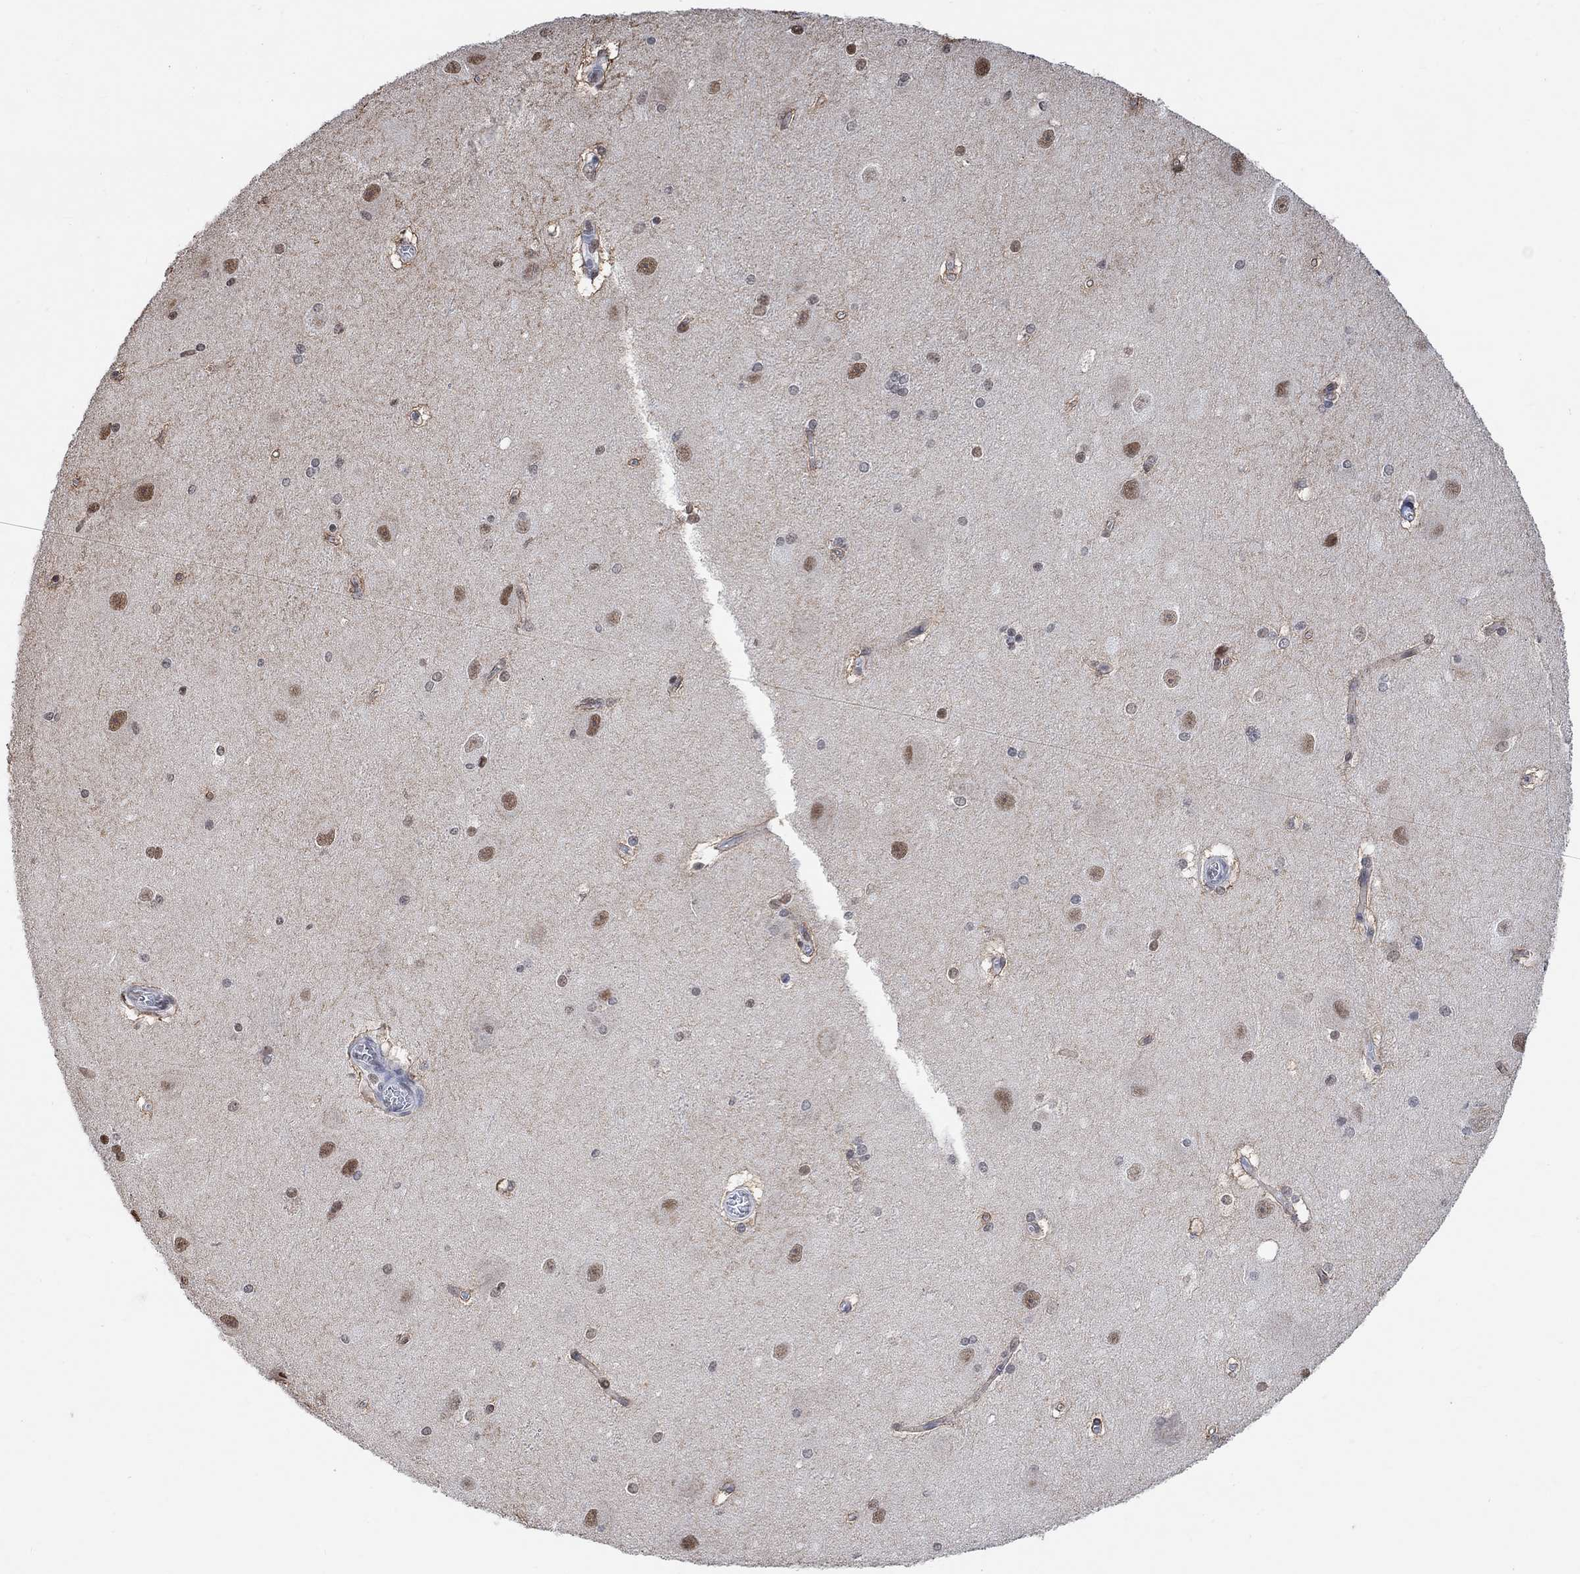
{"staining": {"intensity": "strong", "quantity": "<25%", "location": "nuclear"}, "tissue": "hippocampus", "cell_type": "Glial cells", "image_type": "normal", "snomed": [{"axis": "morphology", "description": "Normal tissue, NOS"}, {"axis": "topography", "description": "Cerebral cortex"}, {"axis": "topography", "description": "Hippocampus"}], "caption": "Unremarkable hippocampus was stained to show a protein in brown. There is medium levels of strong nuclear positivity in approximately <25% of glial cells. The protein of interest is shown in brown color, while the nuclei are stained blue.", "gene": "USP39", "patient": {"sex": "female", "age": 19}}